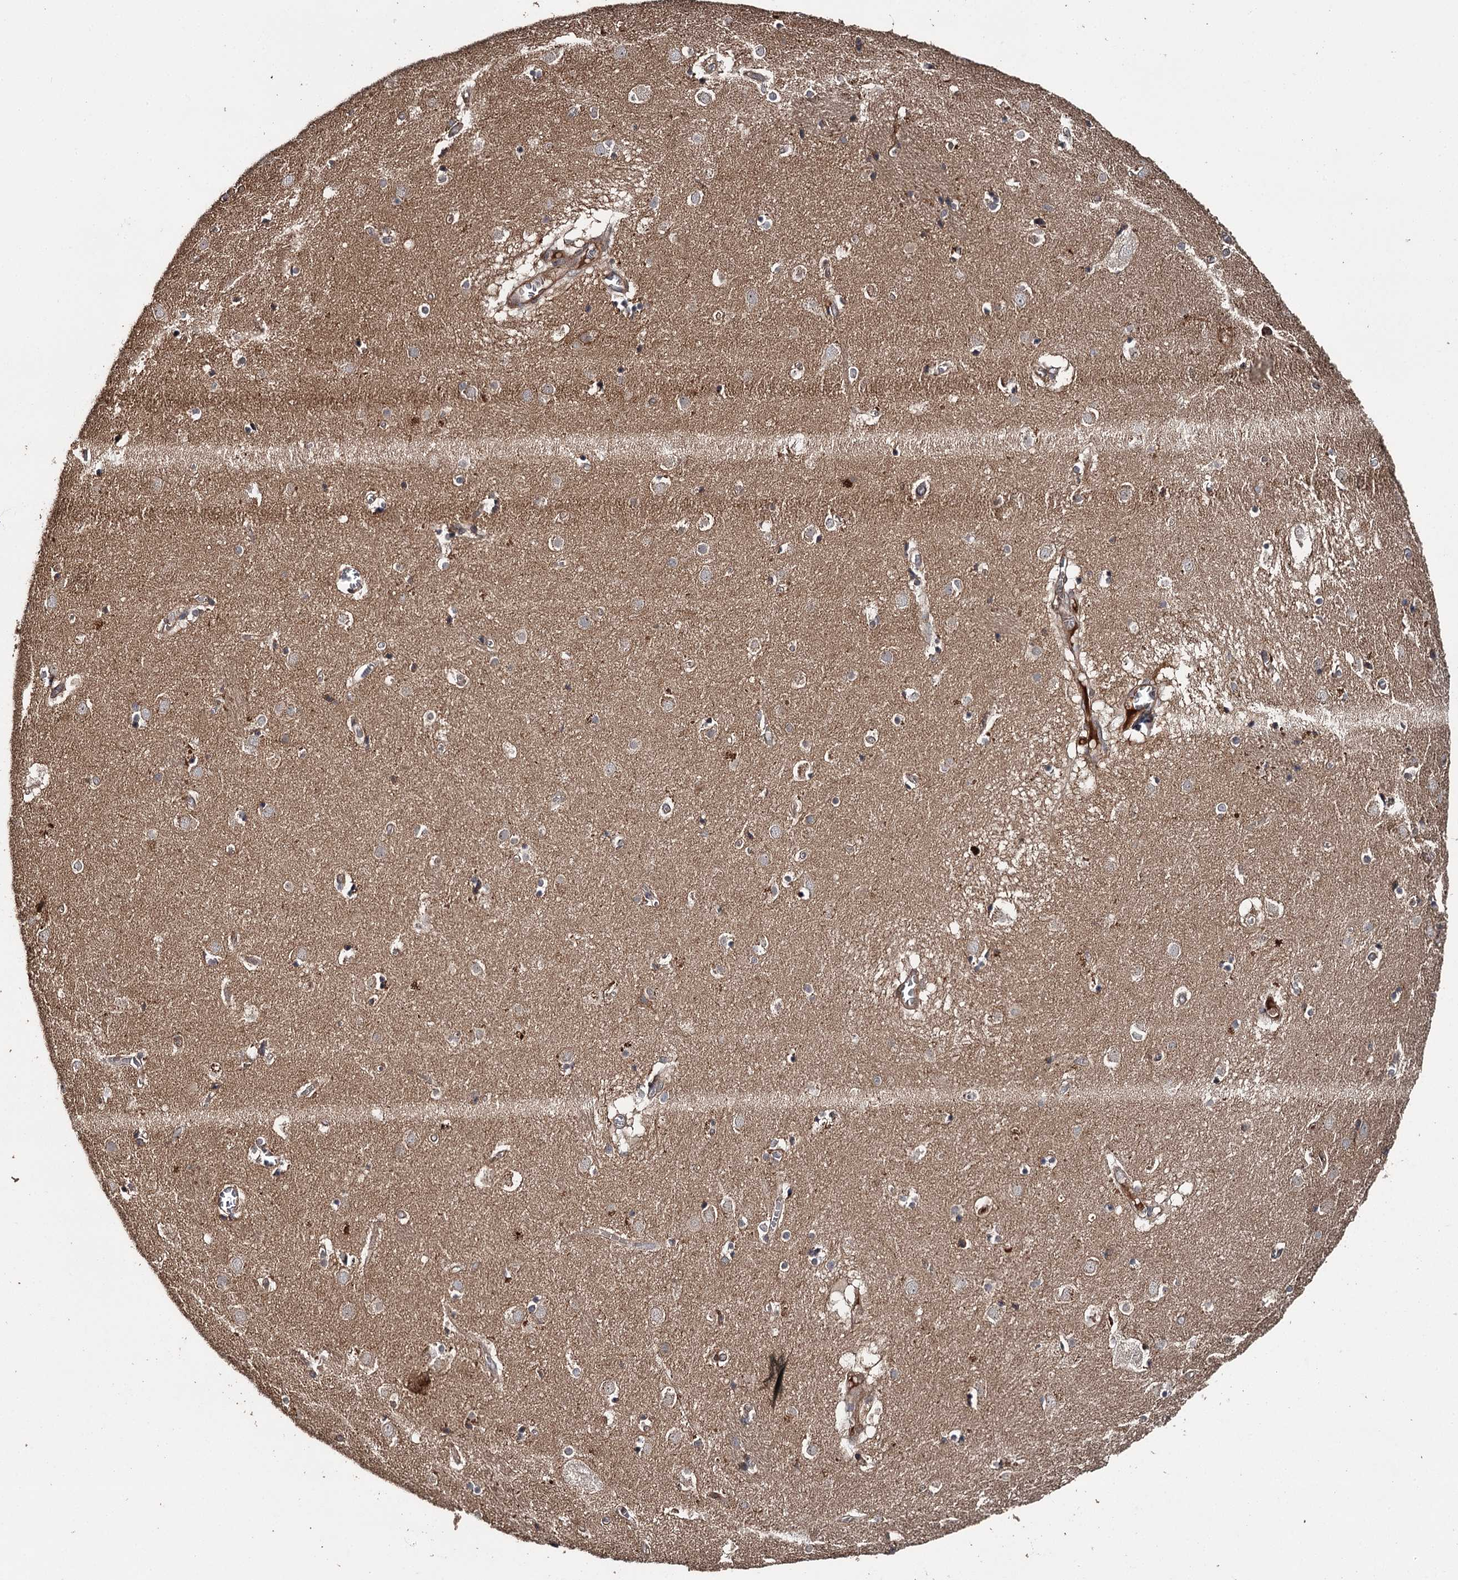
{"staining": {"intensity": "moderate", "quantity": ">75%", "location": "cytoplasmic/membranous"}, "tissue": "caudate", "cell_type": "Glial cells", "image_type": "normal", "snomed": [{"axis": "morphology", "description": "Normal tissue, NOS"}, {"axis": "topography", "description": "Lateral ventricle wall"}], "caption": "DAB immunohistochemical staining of unremarkable caudate displays moderate cytoplasmic/membranous protein staining in about >75% of glial cells. (DAB (3,3'-diaminobenzidine) IHC, brown staining for protein, blue staining for nuclei).", "gene": "RAB21", "patient": {"sex": "male", "age": 70}}